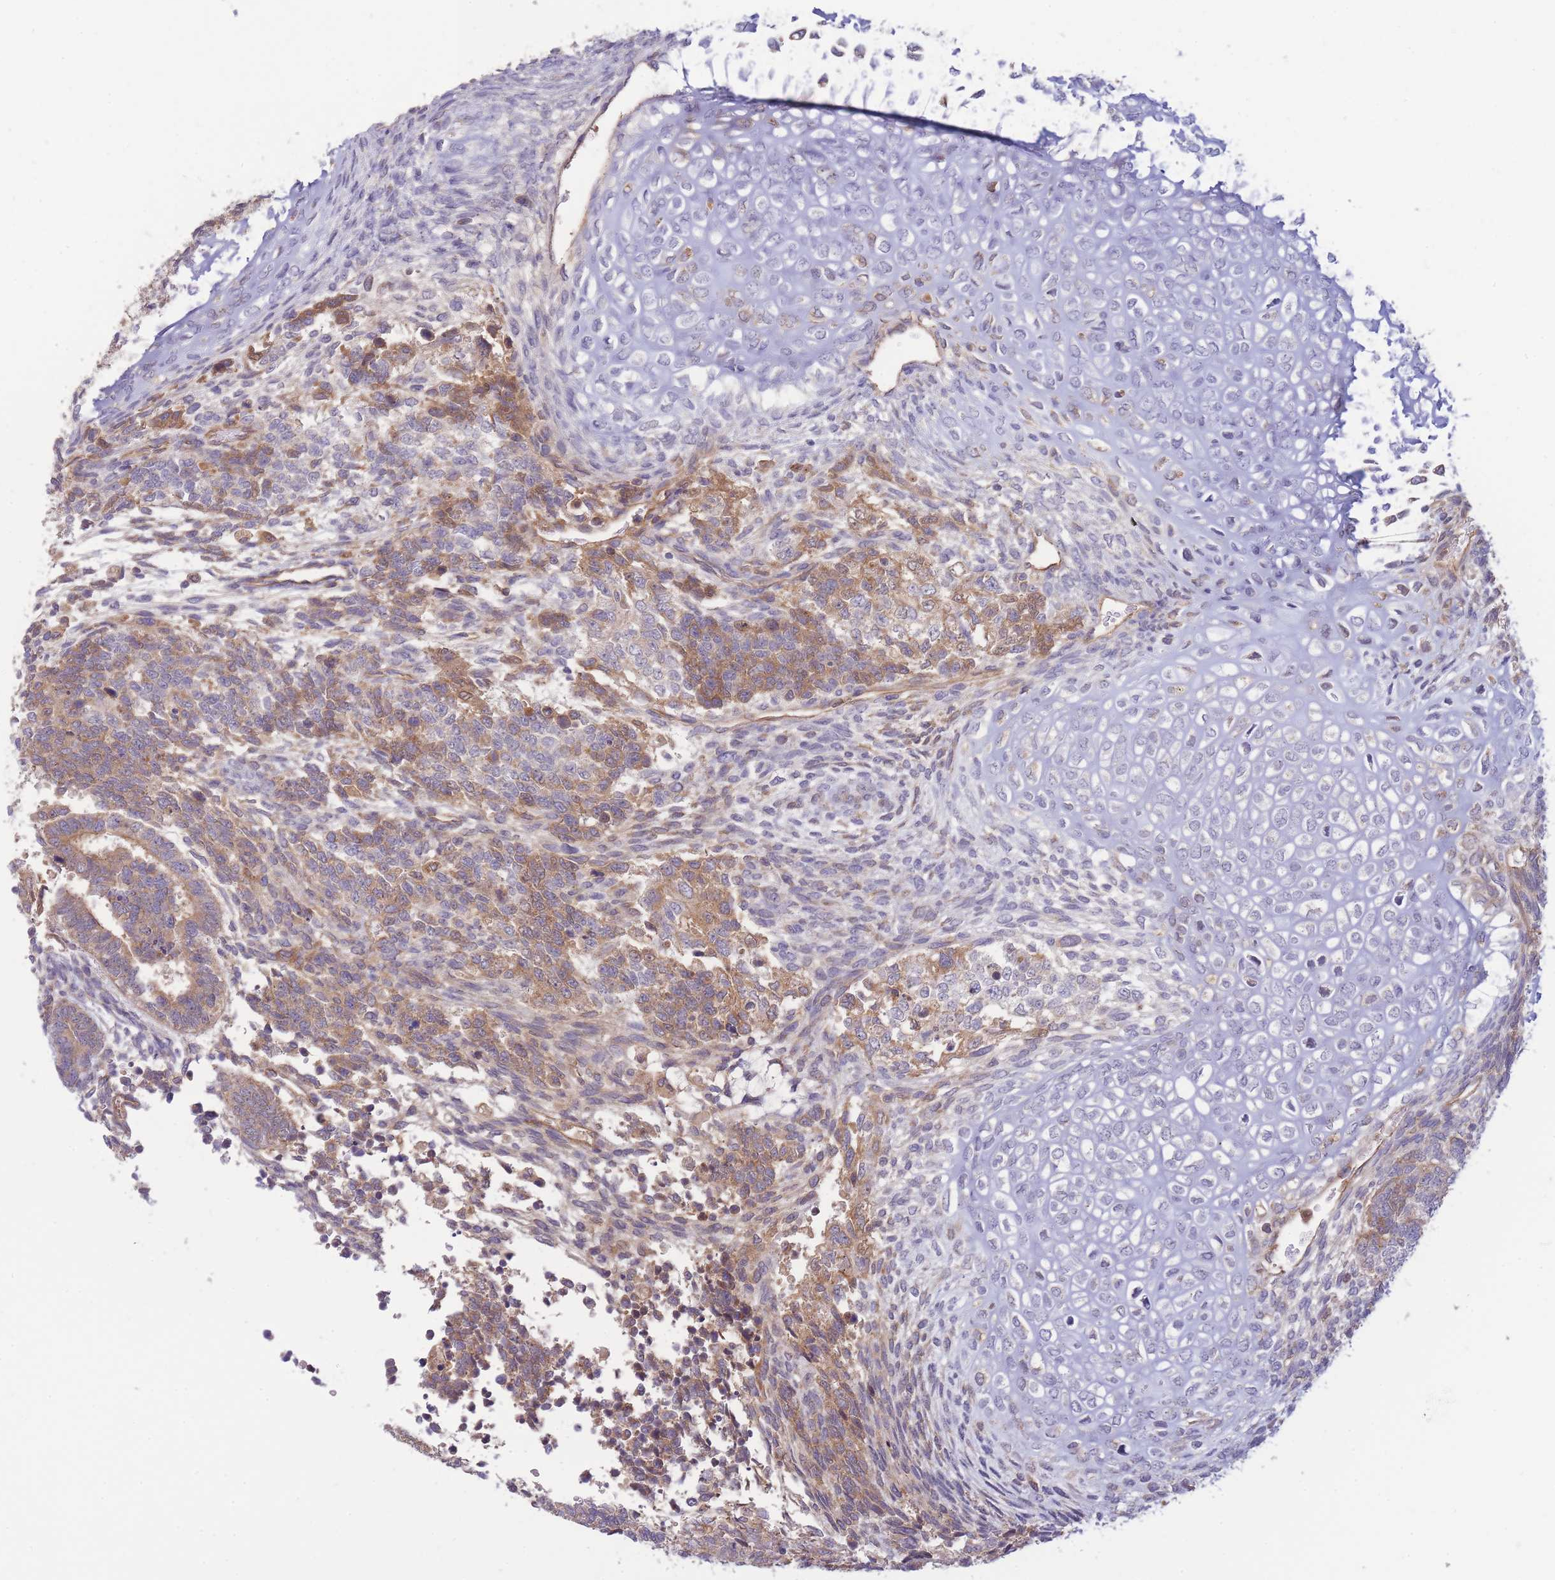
{"staining": {"intensity": "moderate", "quantity": ">75%", "location": "cytoplasmic/membranous"}, "tissue": "testis cancer", "cell_type": "Tumor cells", "image_type": "cancer", "snomed": [{"axis": "morphology", "description": "Carcinoma, Embryonal, NOS"}, {"axis": "topography", "description": "Testis"}], "caption": "This is a micrograph of IHC staining of testis cancer, which shows moderate expression in the cytoplasmic/membranous of tumor cells.", "gene": "NDUFAF5", "patient": {"sex": "male", "age": 23}}